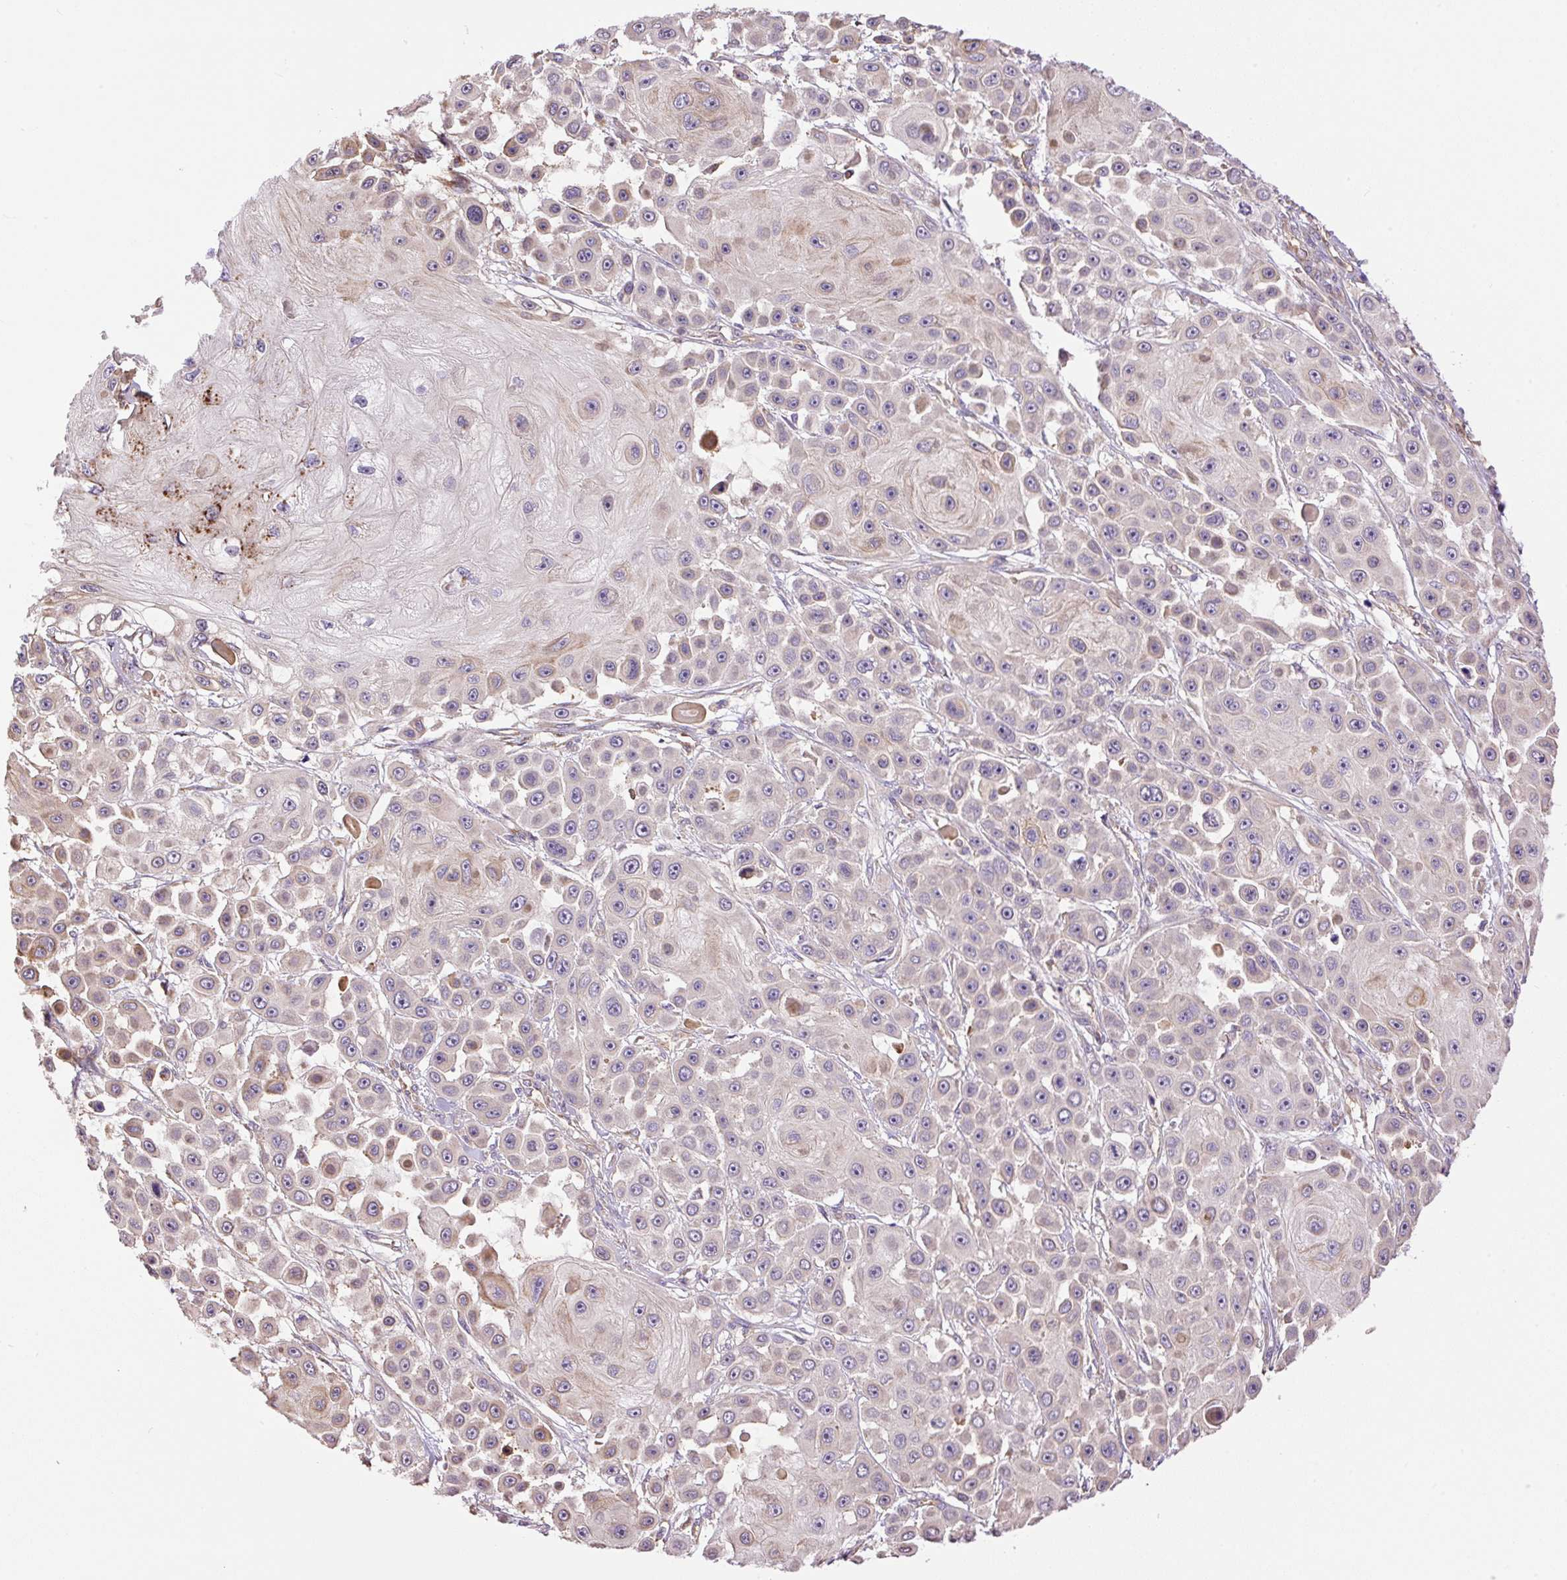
{"staining": {"intensity": "weak", "quantity": "<25%", "location": "cytoplasmic/membranous"}, "tissue": "skin cancer", "cell_type": "Tumor cells", "image_type": "cancer", "snomed": [{"axis": "morphology", "description": "Squamous cell carcinoma, NOS"}, {"axis": "topography", "description": "Skin"}], "caption": "Tumor cells show no significant protein expression in squamous cell carcinoma (skin).", "gene": "PPME1", "patient": {"sex": "male", "age": 67}}